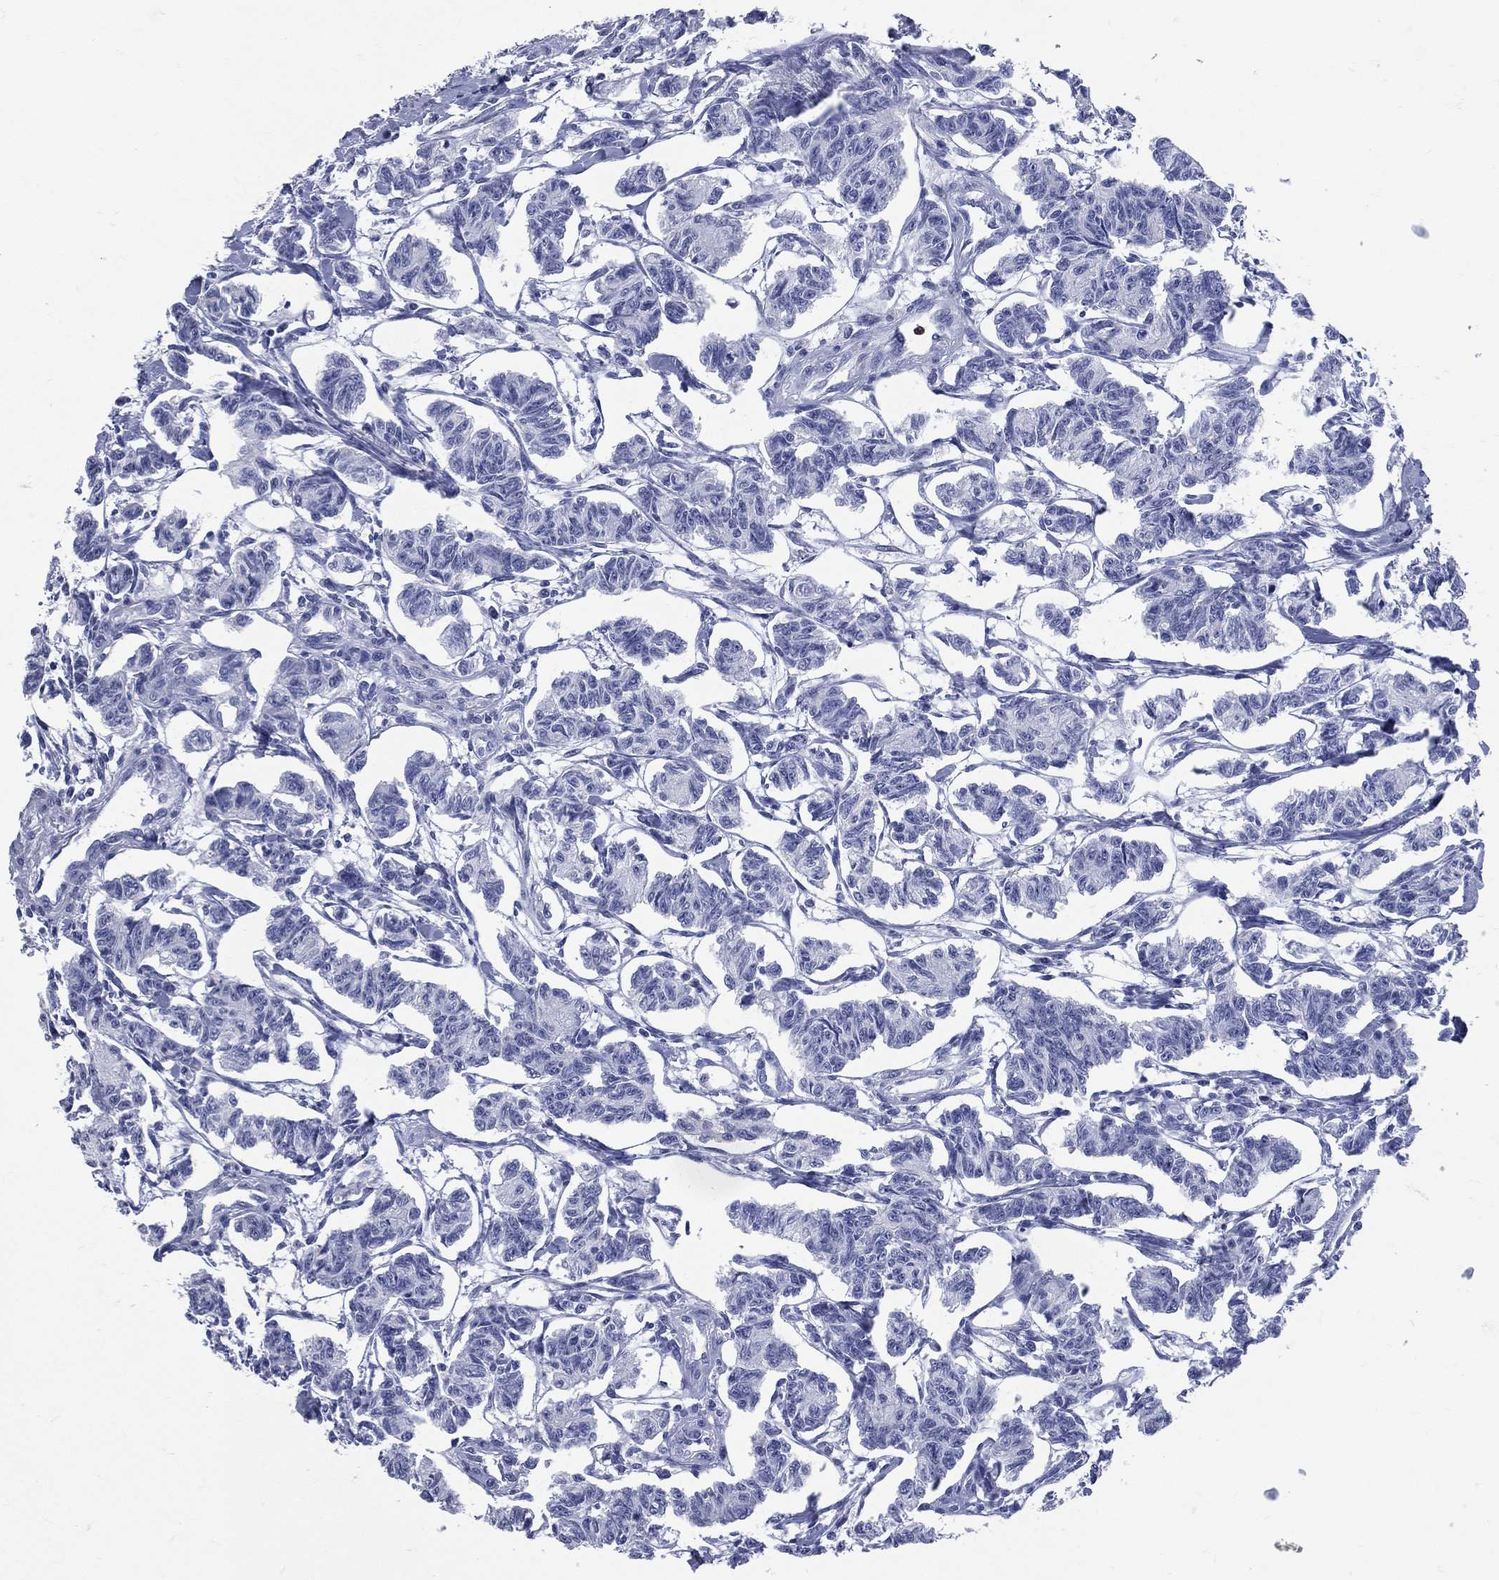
{"staining": {"intensity": "negative", "quantity": "none", "location": "none"}, "tissue": "carcinoid", "cell_type": "Tumor cells", "image_type": "cancer", "snomed": [{"axis": "morphology", "description": "Carcinoid, malignant, NOS"}, {"axis": "topography", "description": "Kidney"}], "caption": "Malignant carcinoid stained for a protein using immunohistochemistry (IHC) demonstrates no positivity tumor cells.", "gene": "PGLYRP1", "patient": {"sex": "female", "age": 41}}